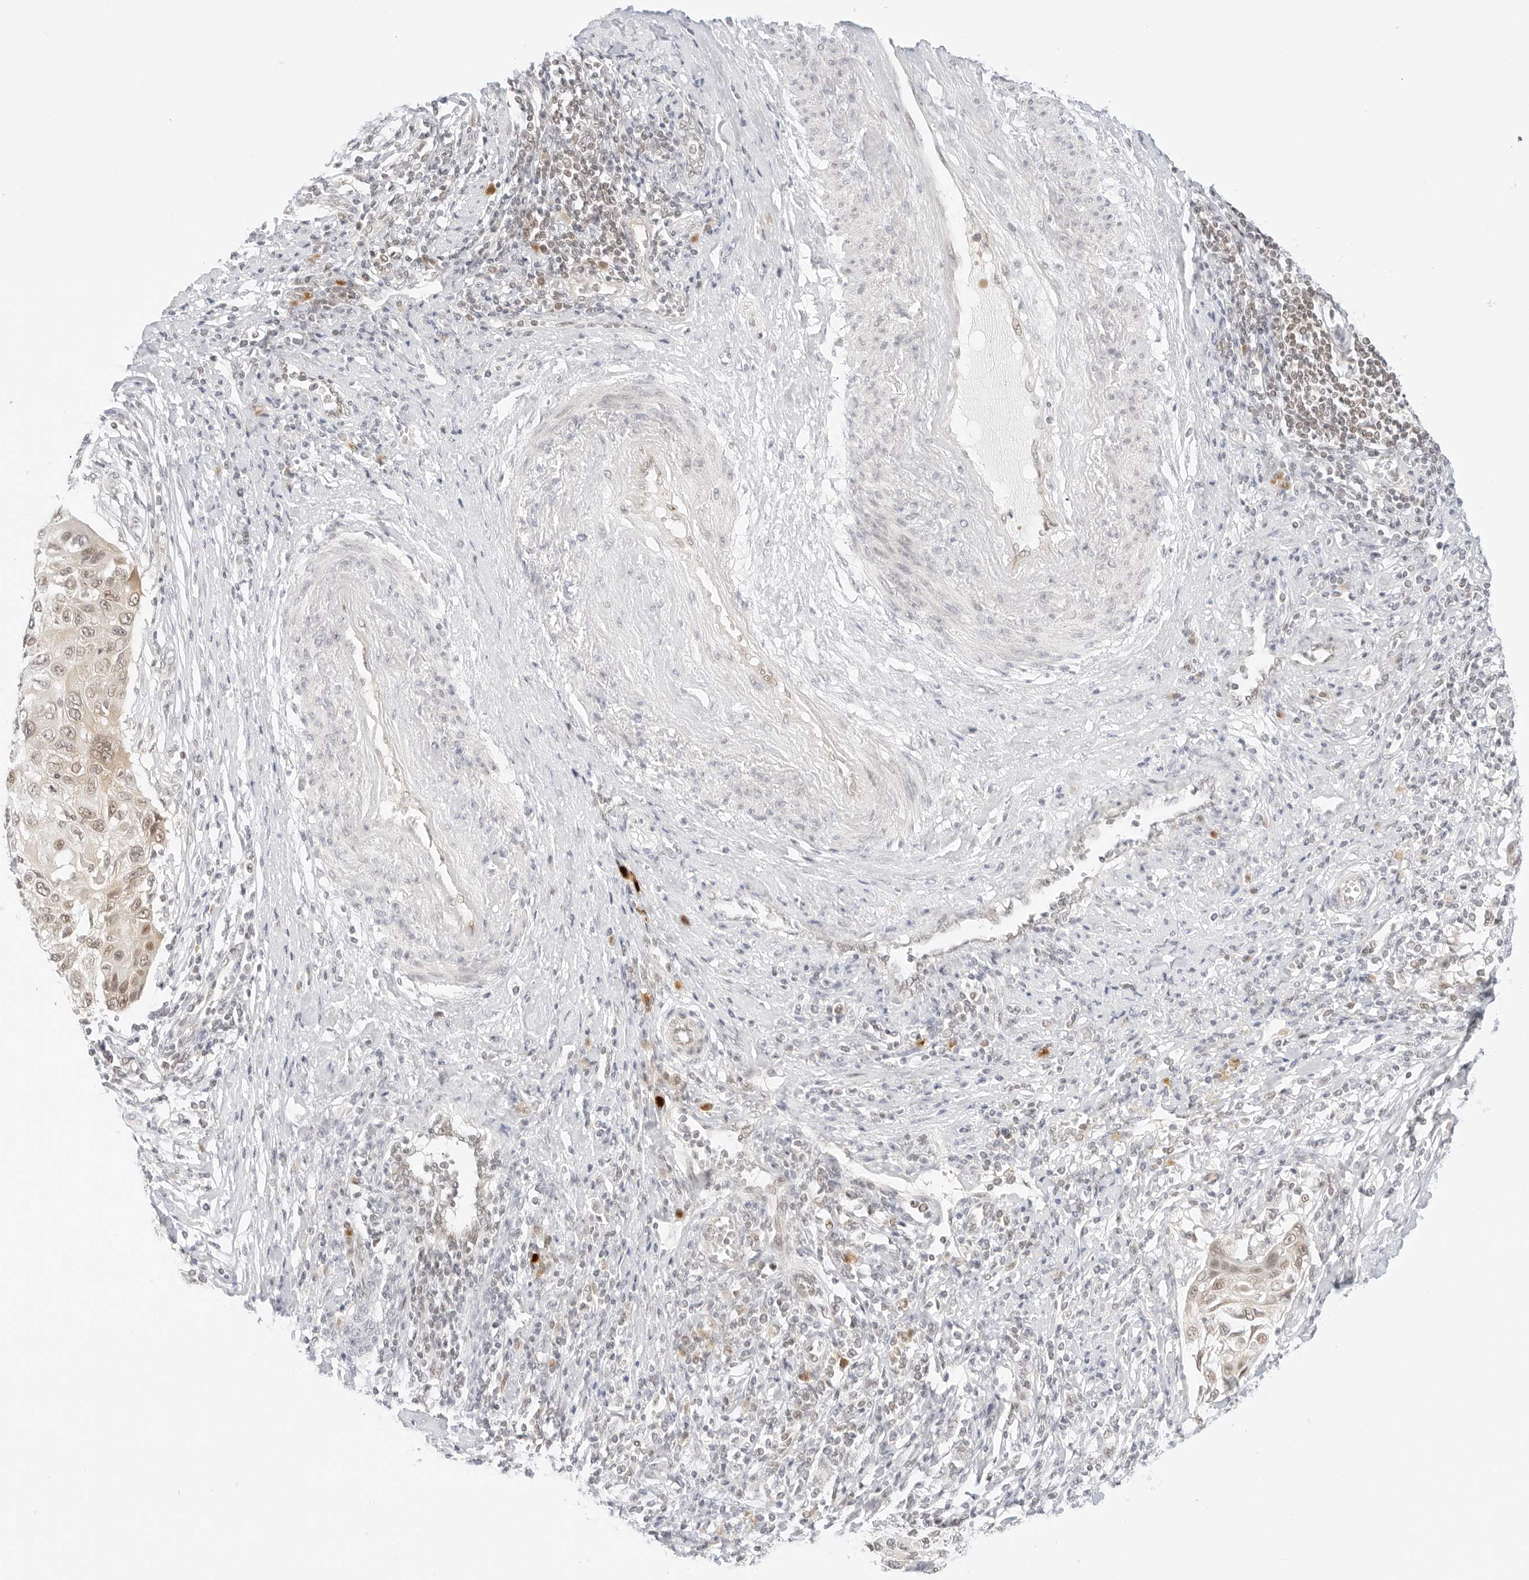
{"staining": {"intensity": "weak", "quantity": "25%-75%", "location": "cytoplasmic/membranous,nuclear"}, "tissue": "cervical cancer", "cell_type": "Tumor cells", "image_type": "cancer", "snomed": [{"axis": "morphology", "description": "Squamous cell carcinoma, NOS"}, {"axis": "topography", "description": "Cervix"}], "caption": "IHC histopathology image of neoplastic tissue: human squamous cell carcinoma (cervical) stained using immunohistochemistry (IHC) shows low levels of weak protein expression localized specifically in the cytoplasmic/membranous and nuclear of tumor cells, appearing as a cytoplasmic/membranous and nuclear brown color.", "gene": "POLR3C", "patient": {"sex": "female", "age": 70}}